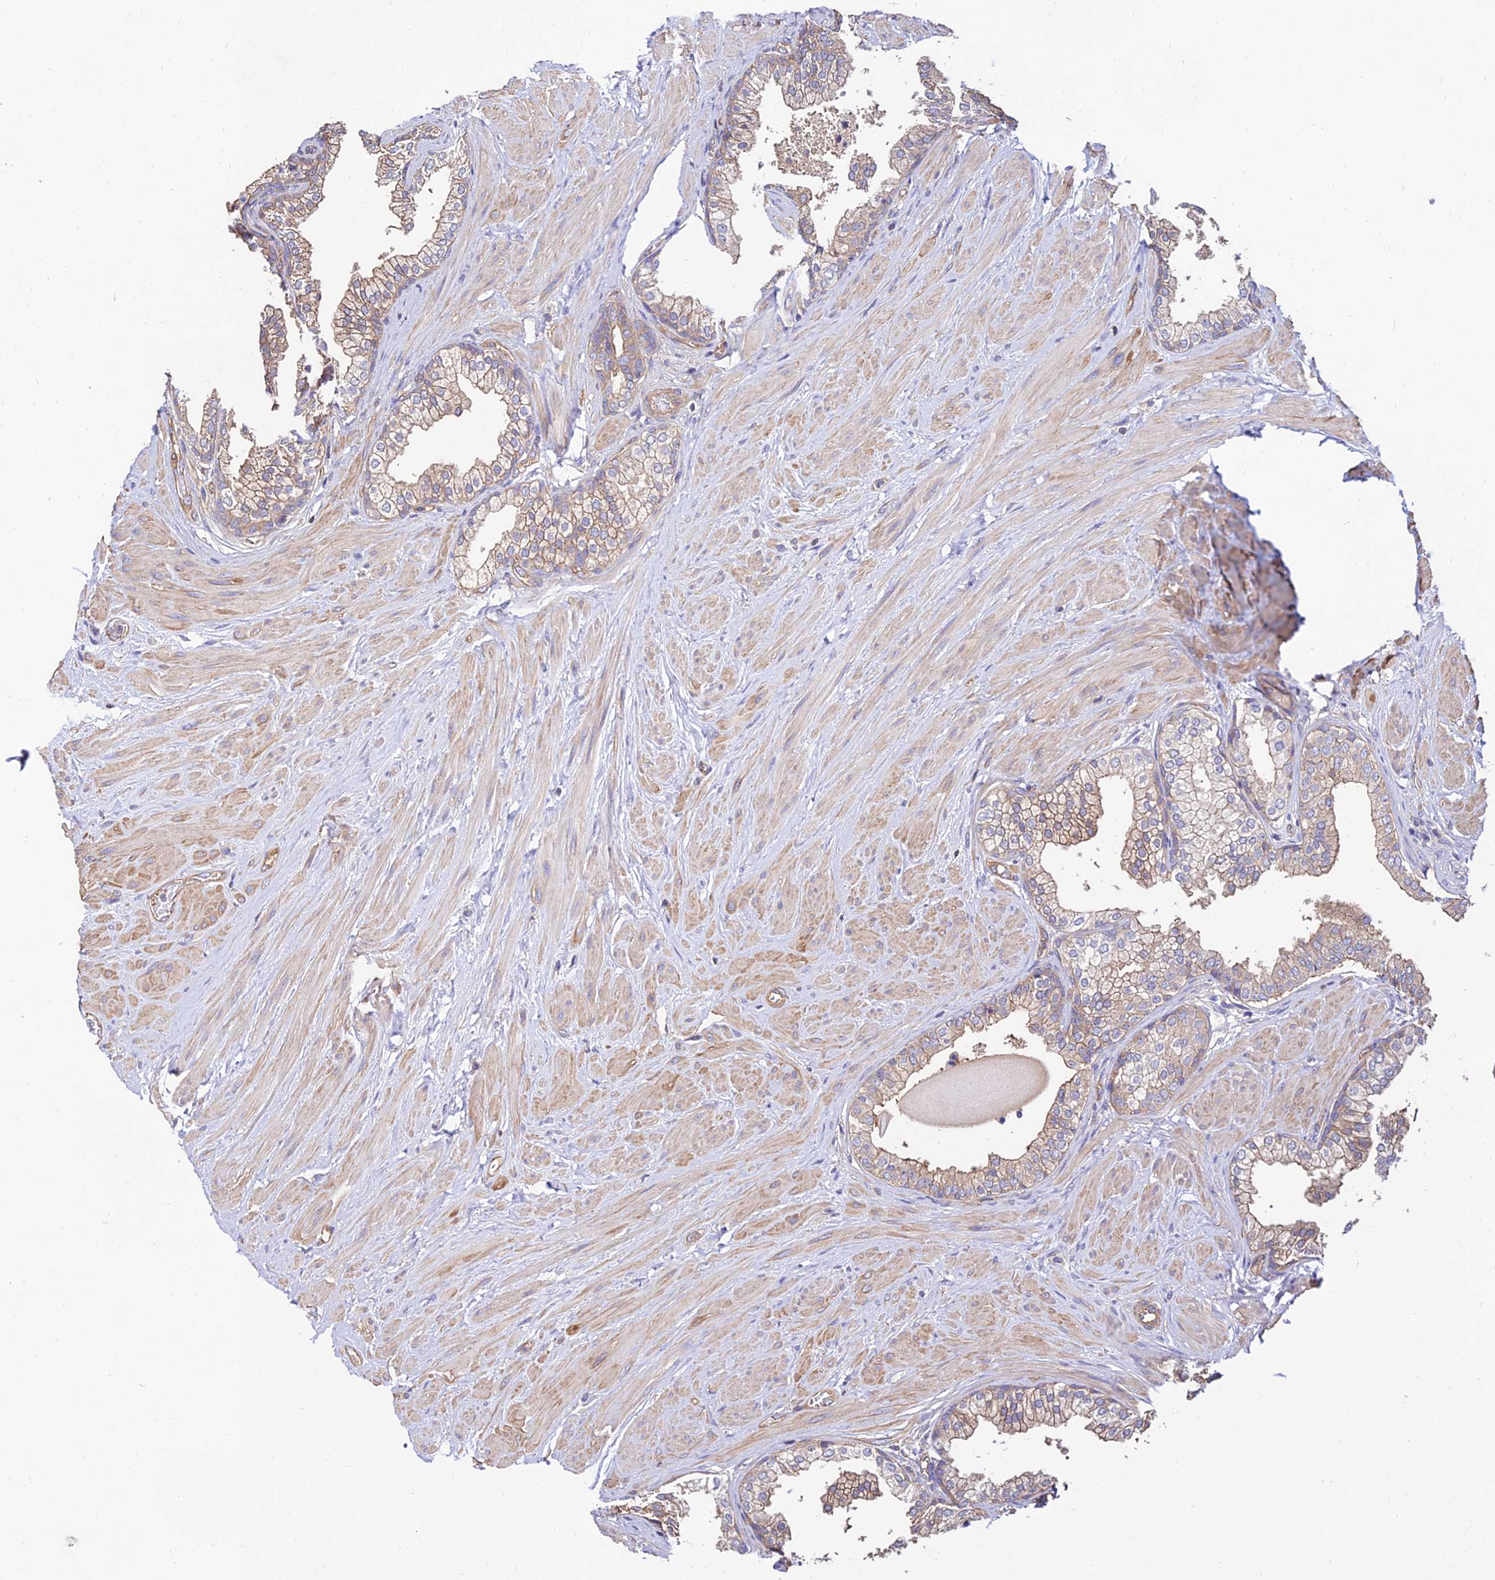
{"staining": {"intensity": "moderate", "quantity": "25%-75%", "location": "cytoplasmic/membranous"}, "tissue": "prostate", "cell_type": "Glandular cells", "image_type": "normal", "snomed": [{"axis": "morphology", "description": "Normal tissue, NOS"}, {"axis": "topography", "description": "Prostate"}], "caption": "A micrograph of human prostate stained for a protein displays moderate cytoplasmic/membranous brown staining in glandular cells.", "gene": "CALM1", "patient": {"sex": "male", "age": 48}}